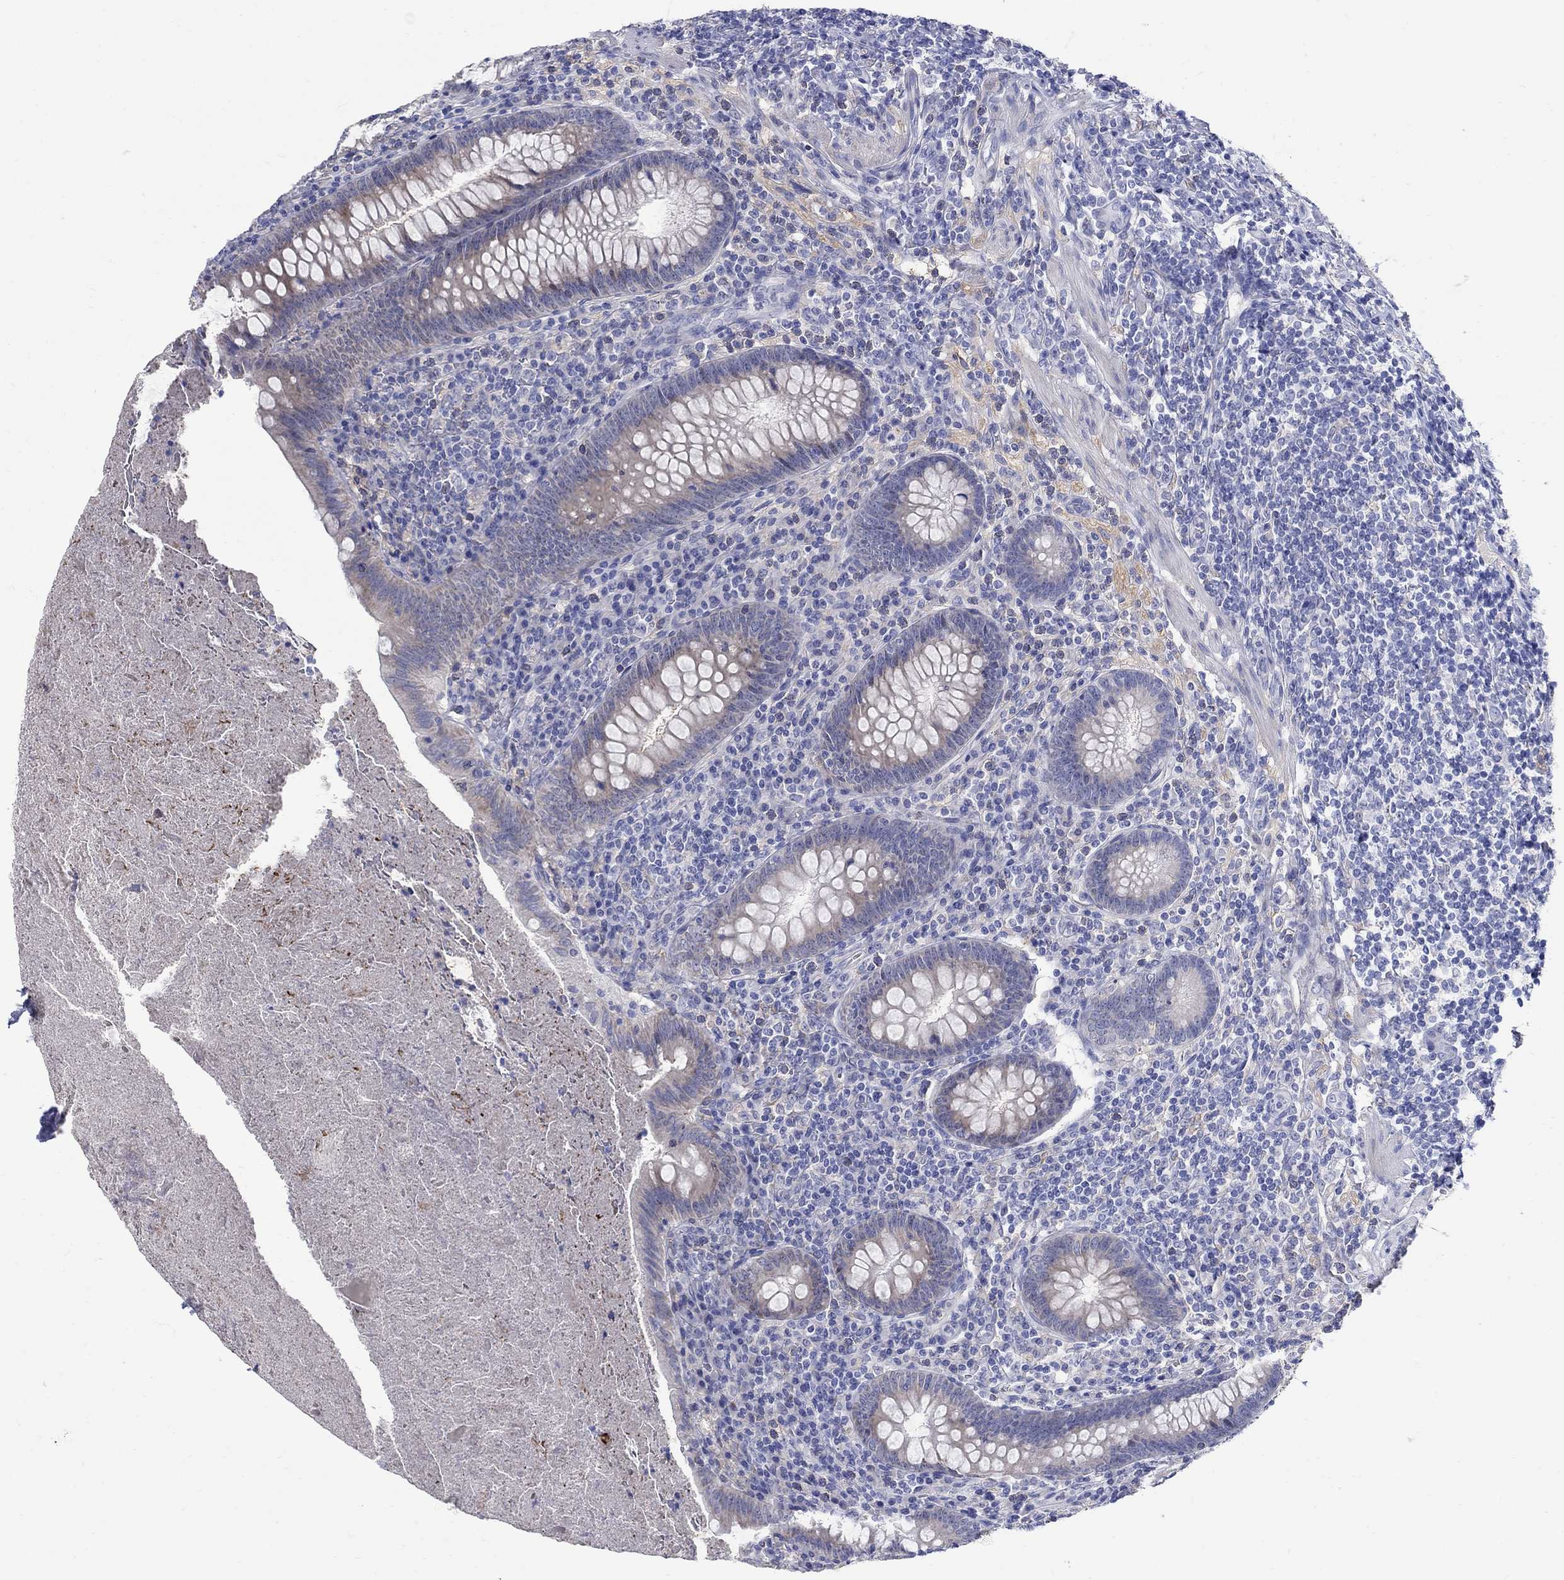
{"staining": {"intensity": "negative", "quantity": "none", "location": "none"}, "tissue": "appendix", "cell_type": "Glandular cells", "image_type": "normal", "snomed": [{"axis": "morphology", "description": "Normal tissue, NOS"}, {"axis": "topography", "description": "Appendix"}], "caption": "Immunohistochemistry of normal human appendix exhibits no expression in glandular cells. (Stains: DAB immunohistochemistry (IHC) with hematoxylin counter stain, Microscopy: brightfield microscopy at high magnification).", "gene": "REEP2", "patient": {"sex": "male", "age": 47}}